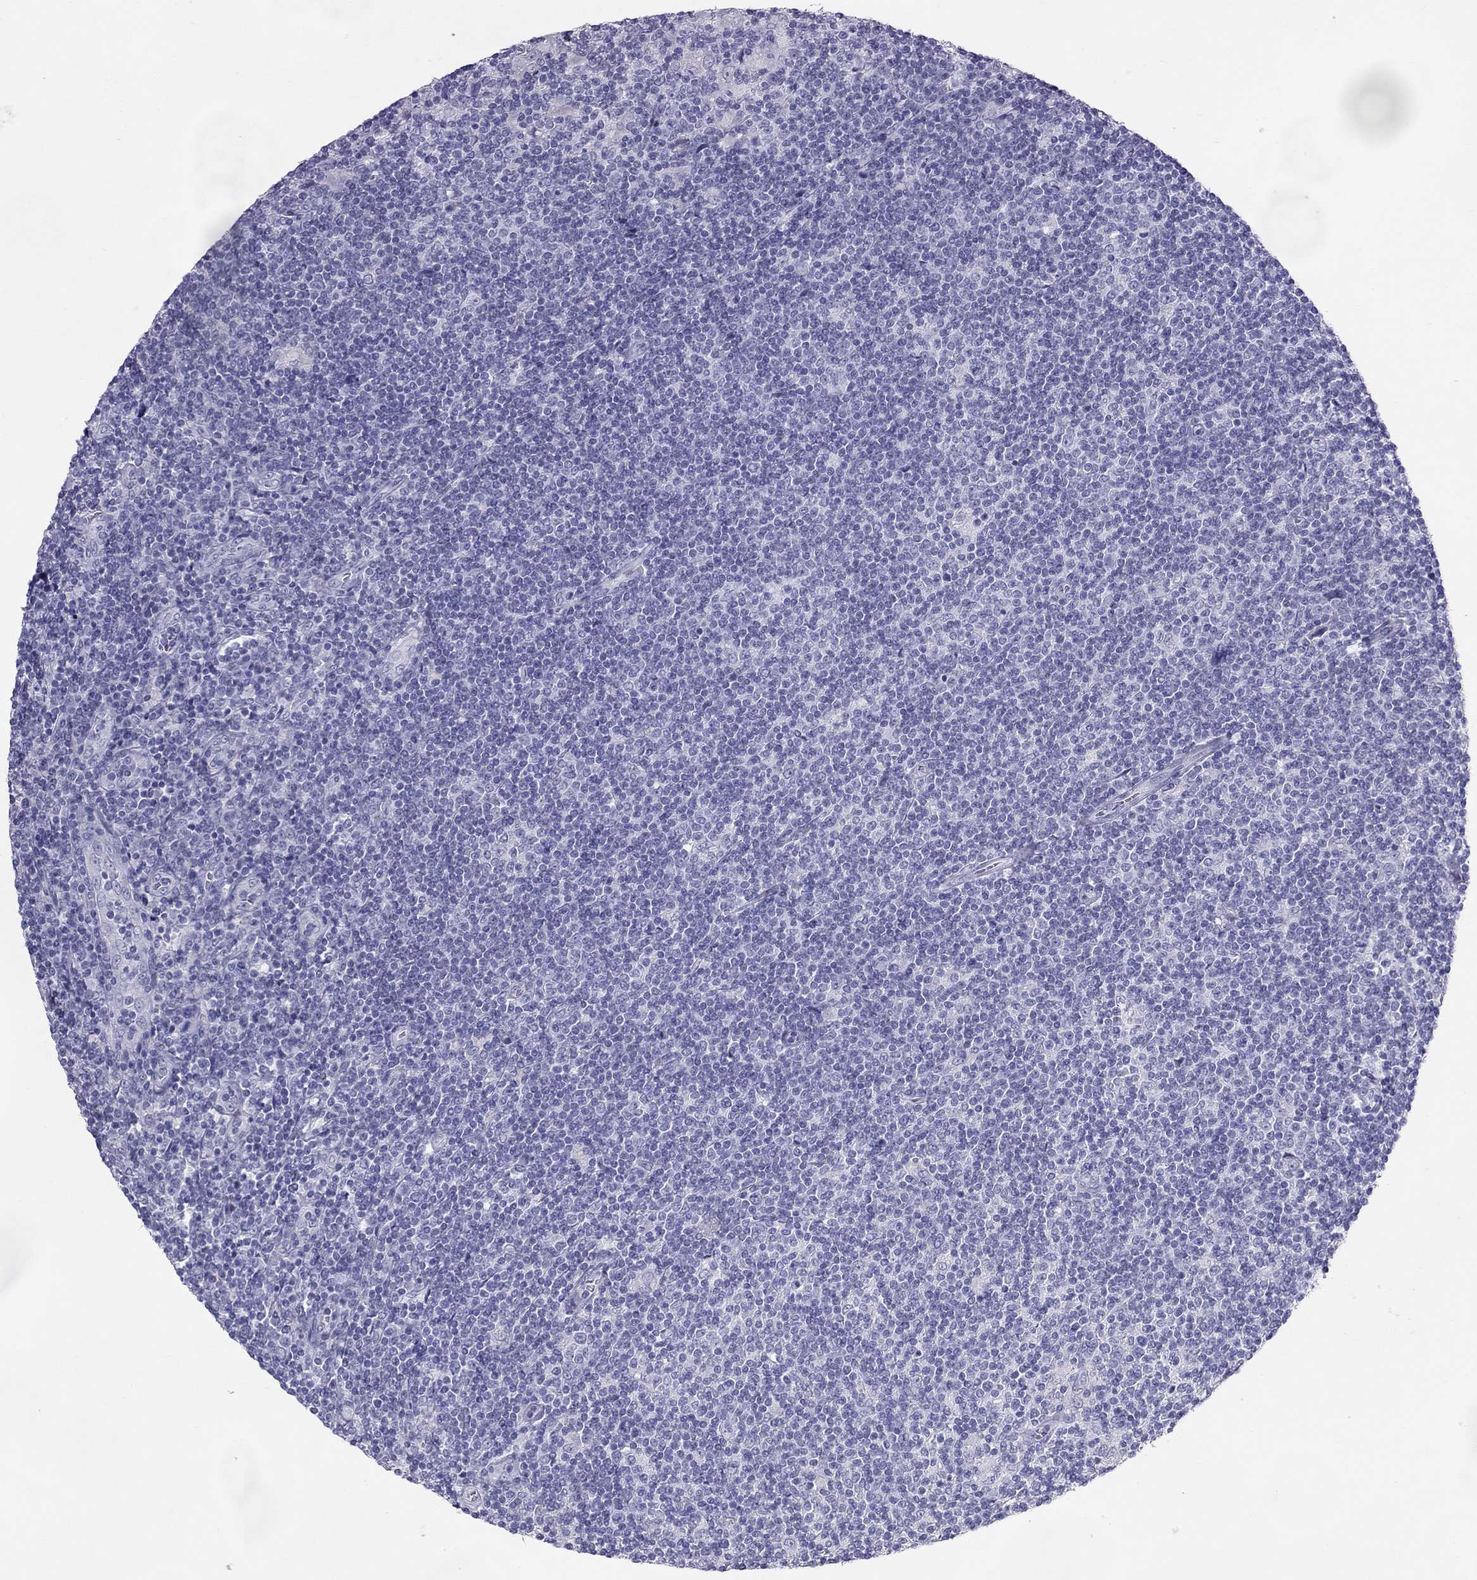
{"staining": {"intensity": "negative", "quantity": "none", "location": "none"}, "tissue": "lymphoma", "cell_type": "Tumor cells", "image_type": "cancer", "snomed": [{"axis": "morphology", "description": "Hodgkin's disease, NOS"}, {"axis": "topography", "description": "Lymph node"}], "caption": "This is an IHC histopathology image of human lymphoma. There is no positivity in tumor cells.", "gene": "TRPM3", "patient": {"sex": "male", "age": 40}}